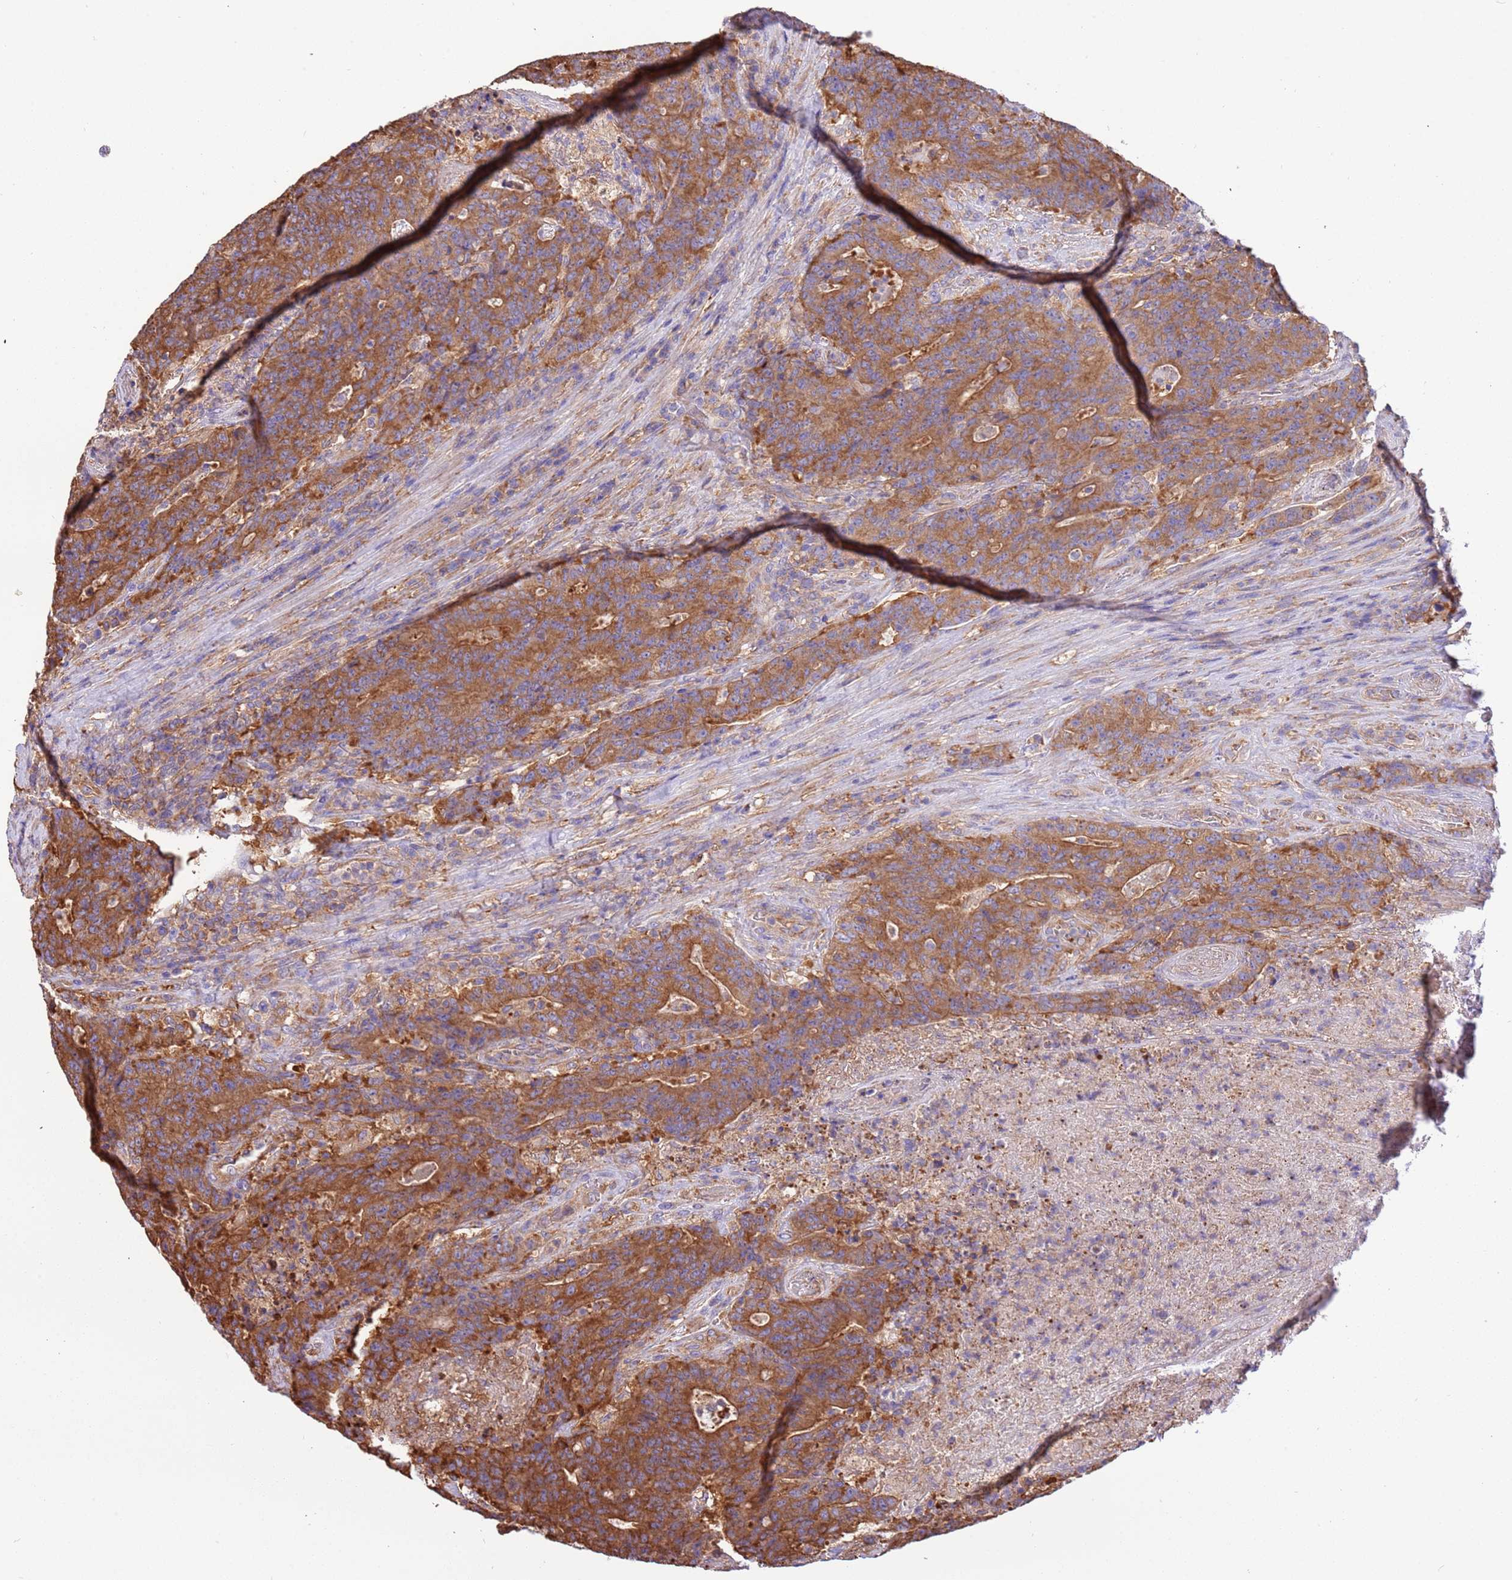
{"staining": {"intensity": "strong", "quantity": ">75%", "location": "cytoplasmic/membranous"}, "tissue": "colorectal cancer", "cell_type": "Tumor cells", "image_type": "cancer", "snomed": [{"axis": "morphology", "description": "Adenocarcinoma, NOS"}, {"axis": "topography", "description": "Colon"}], "caption": "An IHC micrograph of neoplastic tissue is shown. Protein staining in brown shows strong cytoplasmic/membranous positivity in adenocarcinoma (colorectal) within tumor cells.", "gene": "NAALADL1", "patient": {"sex": "female", "age": 75}}